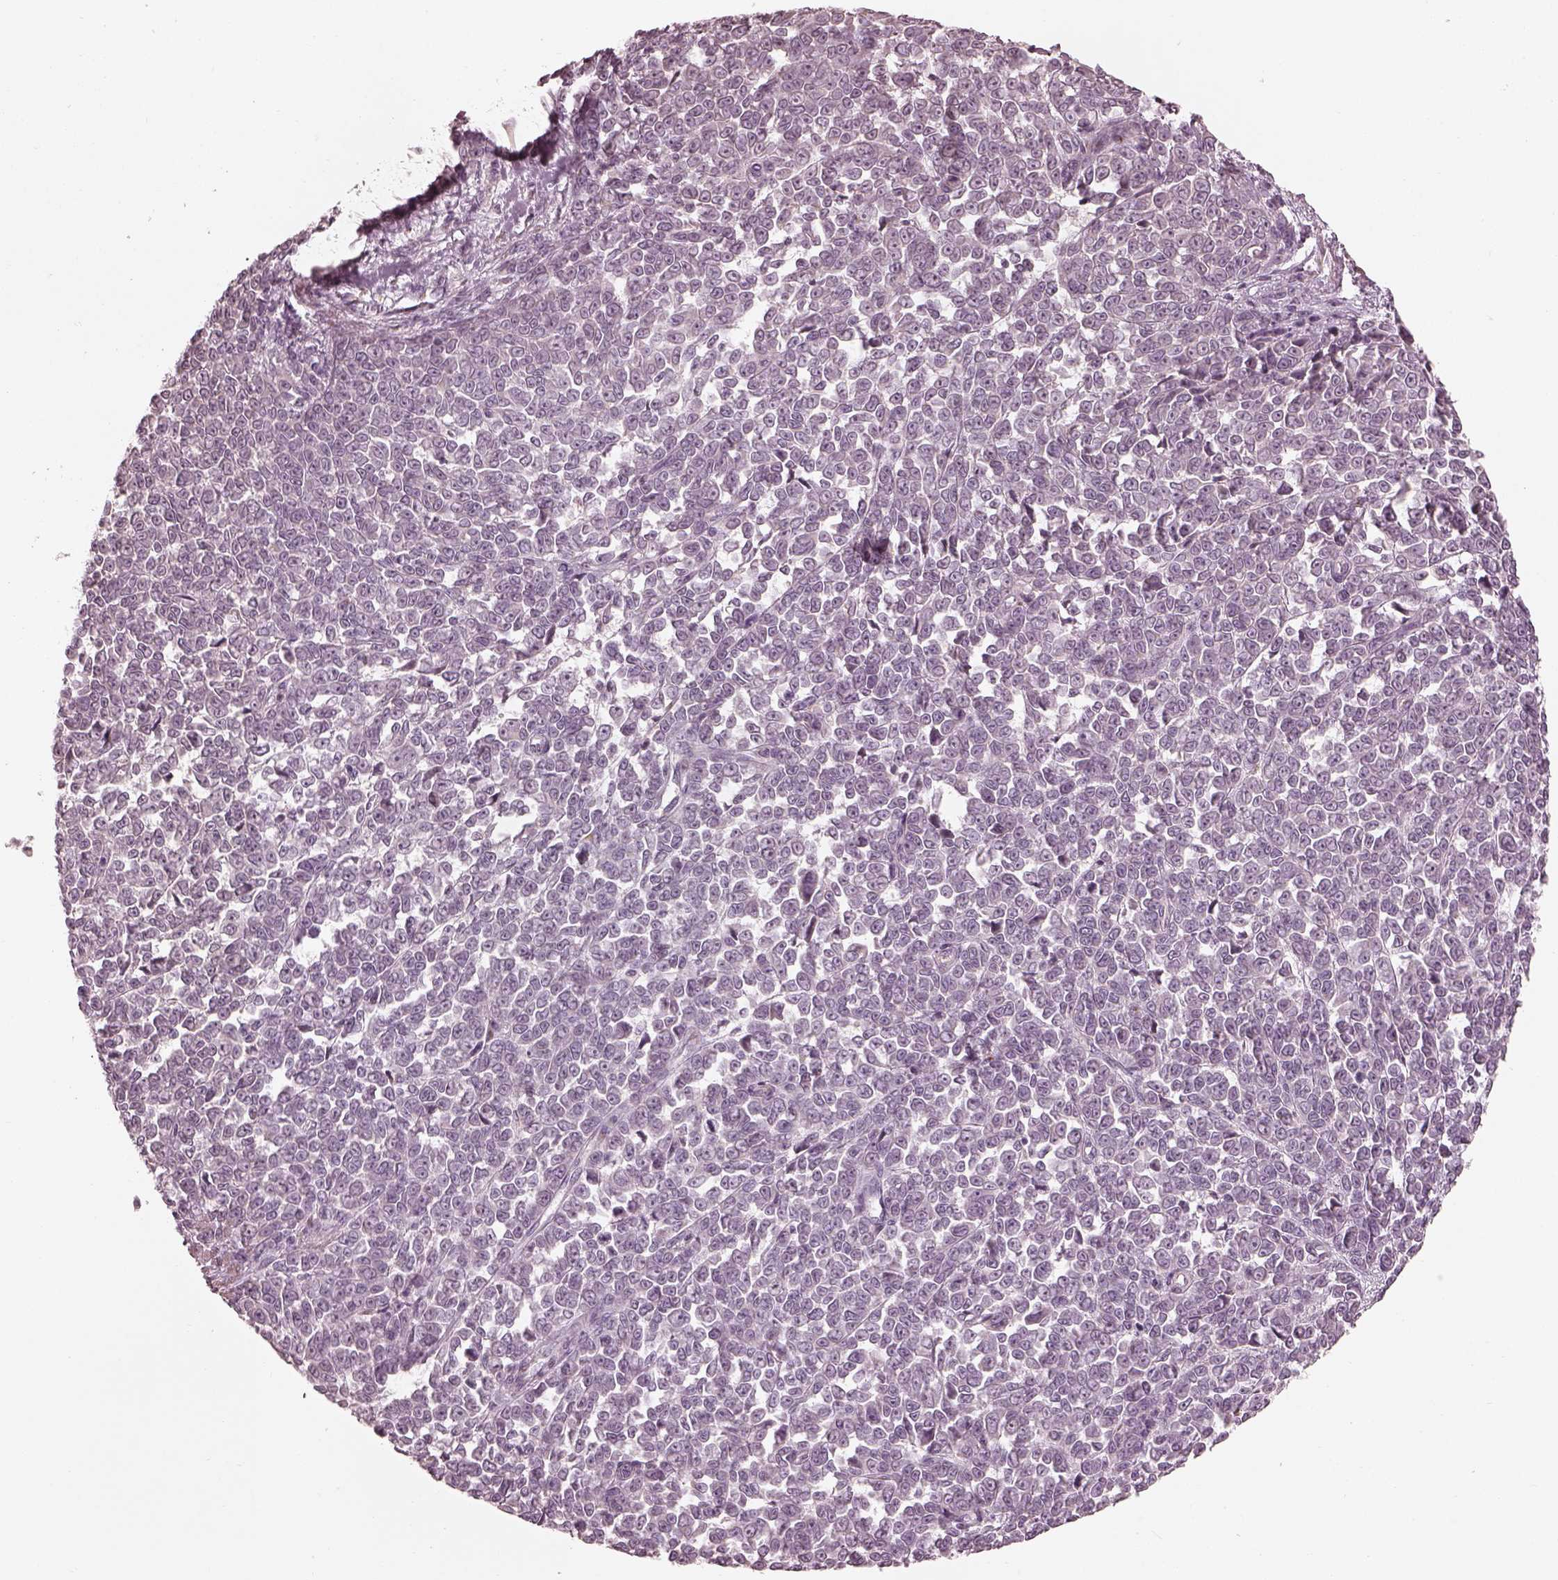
{"staining": {"intensity": "negative", "quantity": "none", "location": "none"}, "tissue": "melanoma", "cell_type": "Tumor cells", "image_type": "cancer", "snomed": [{"axis": "morphology", "description": "Malignant melanoma, NOS"}, {"axis": "topography", "description": "Skin"}], "caption": "IHC micrograph of human melanoma stained for a protein (brown), which shows no expression in tumor cells. (DAB (3,3'-diaminobenzidine) immunohistochemistry (IHC) visualized using brightfield microscopy, high magnification).", "gene": "ANKLE1", "patient": {"sex": "female", "age": 95}}